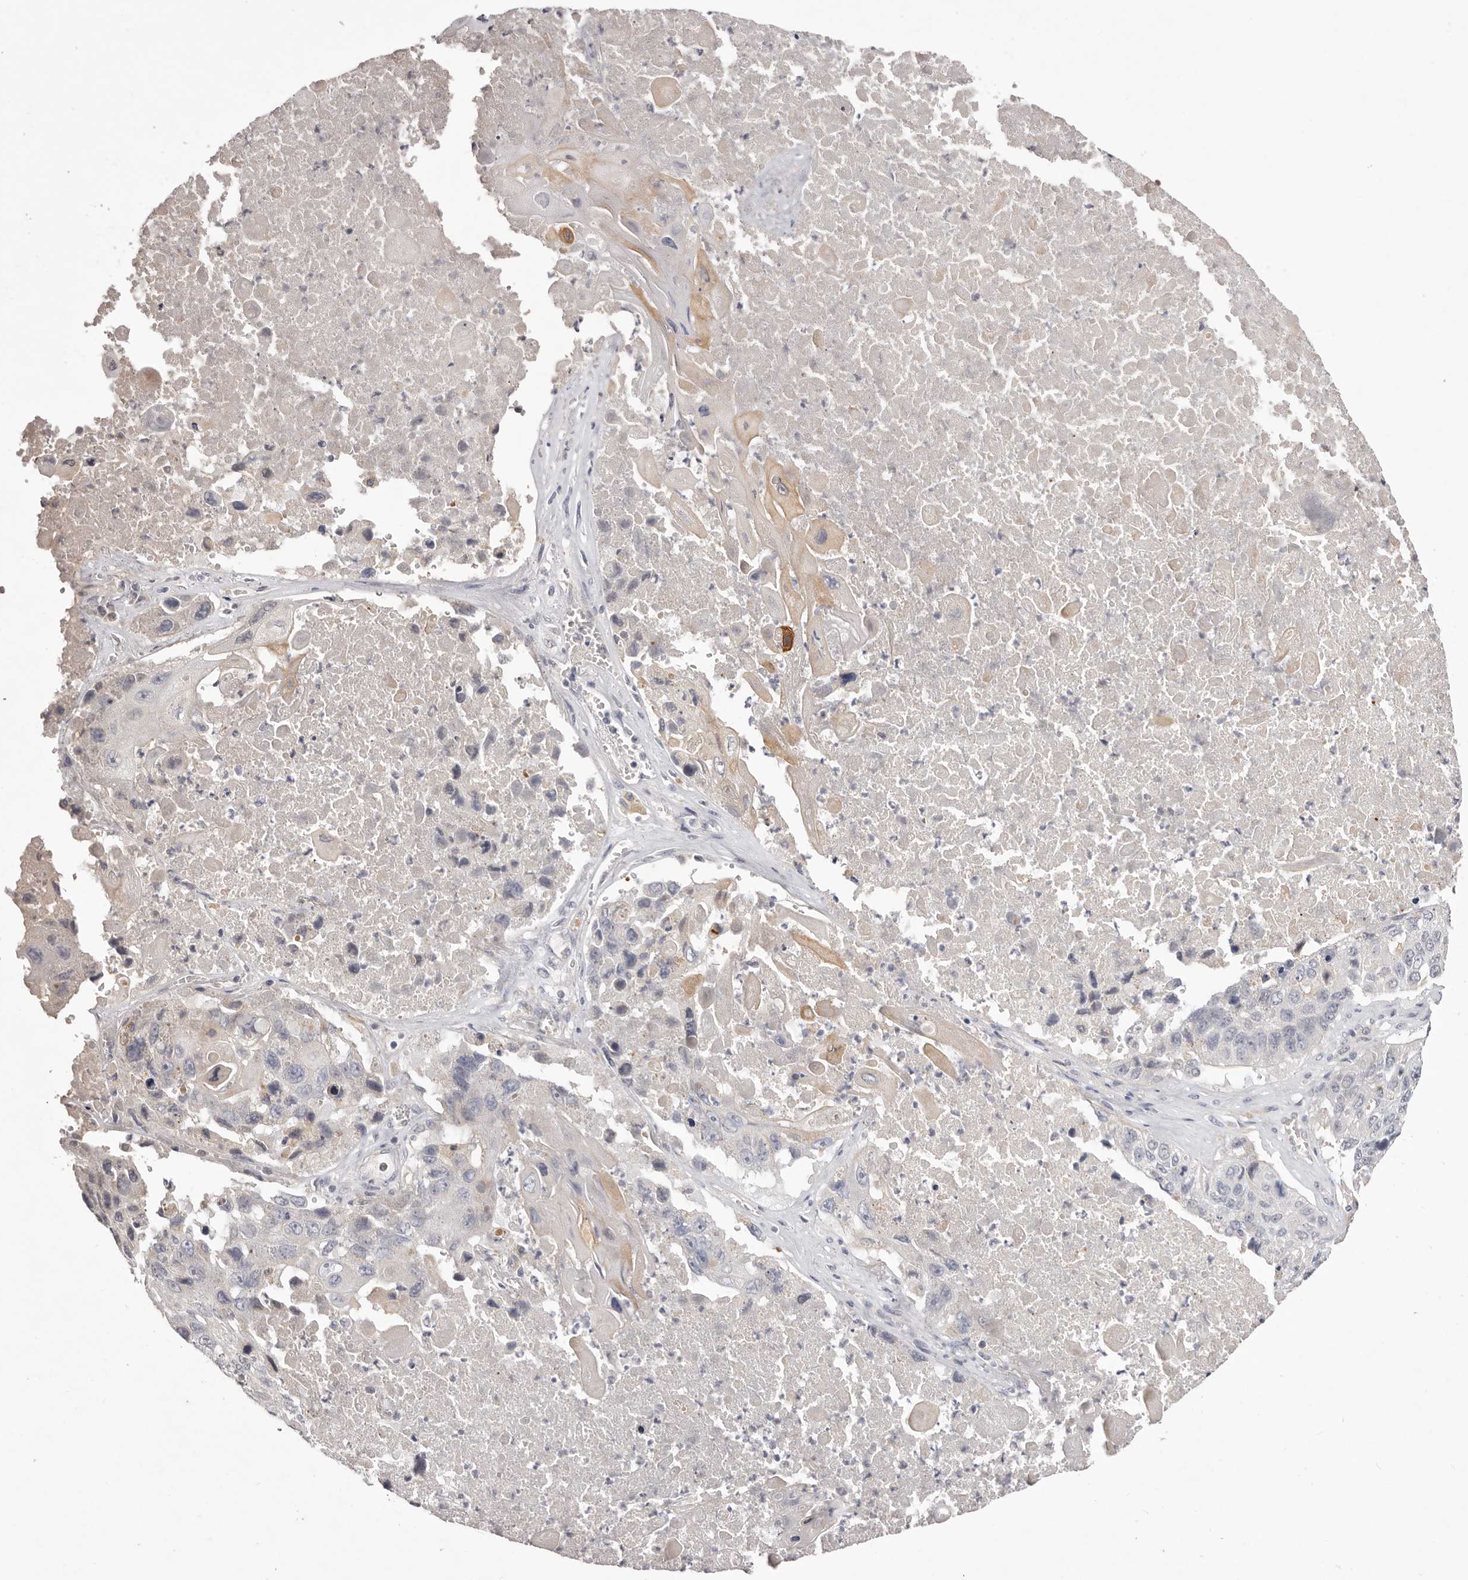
{"staining": {"intensity": "negative", "quantity": "none", "location": "none"}, "tissue": "lung cancer", "cell_type": "Tumor cells", "image_type": "cancer", "snomed": [{"axis": "morphology", "description": "Squamous cell carcinoma, NOS"}, {"axis": "topography", "description": "Lung"}], "caption": "IHC photomicrograph of human lung squamous cell carcinoma stained for a protein (brown), which displays no staining in tumor cells.", "gene": "GARNL3", "patient": {"sex": "male", "age": 61}}